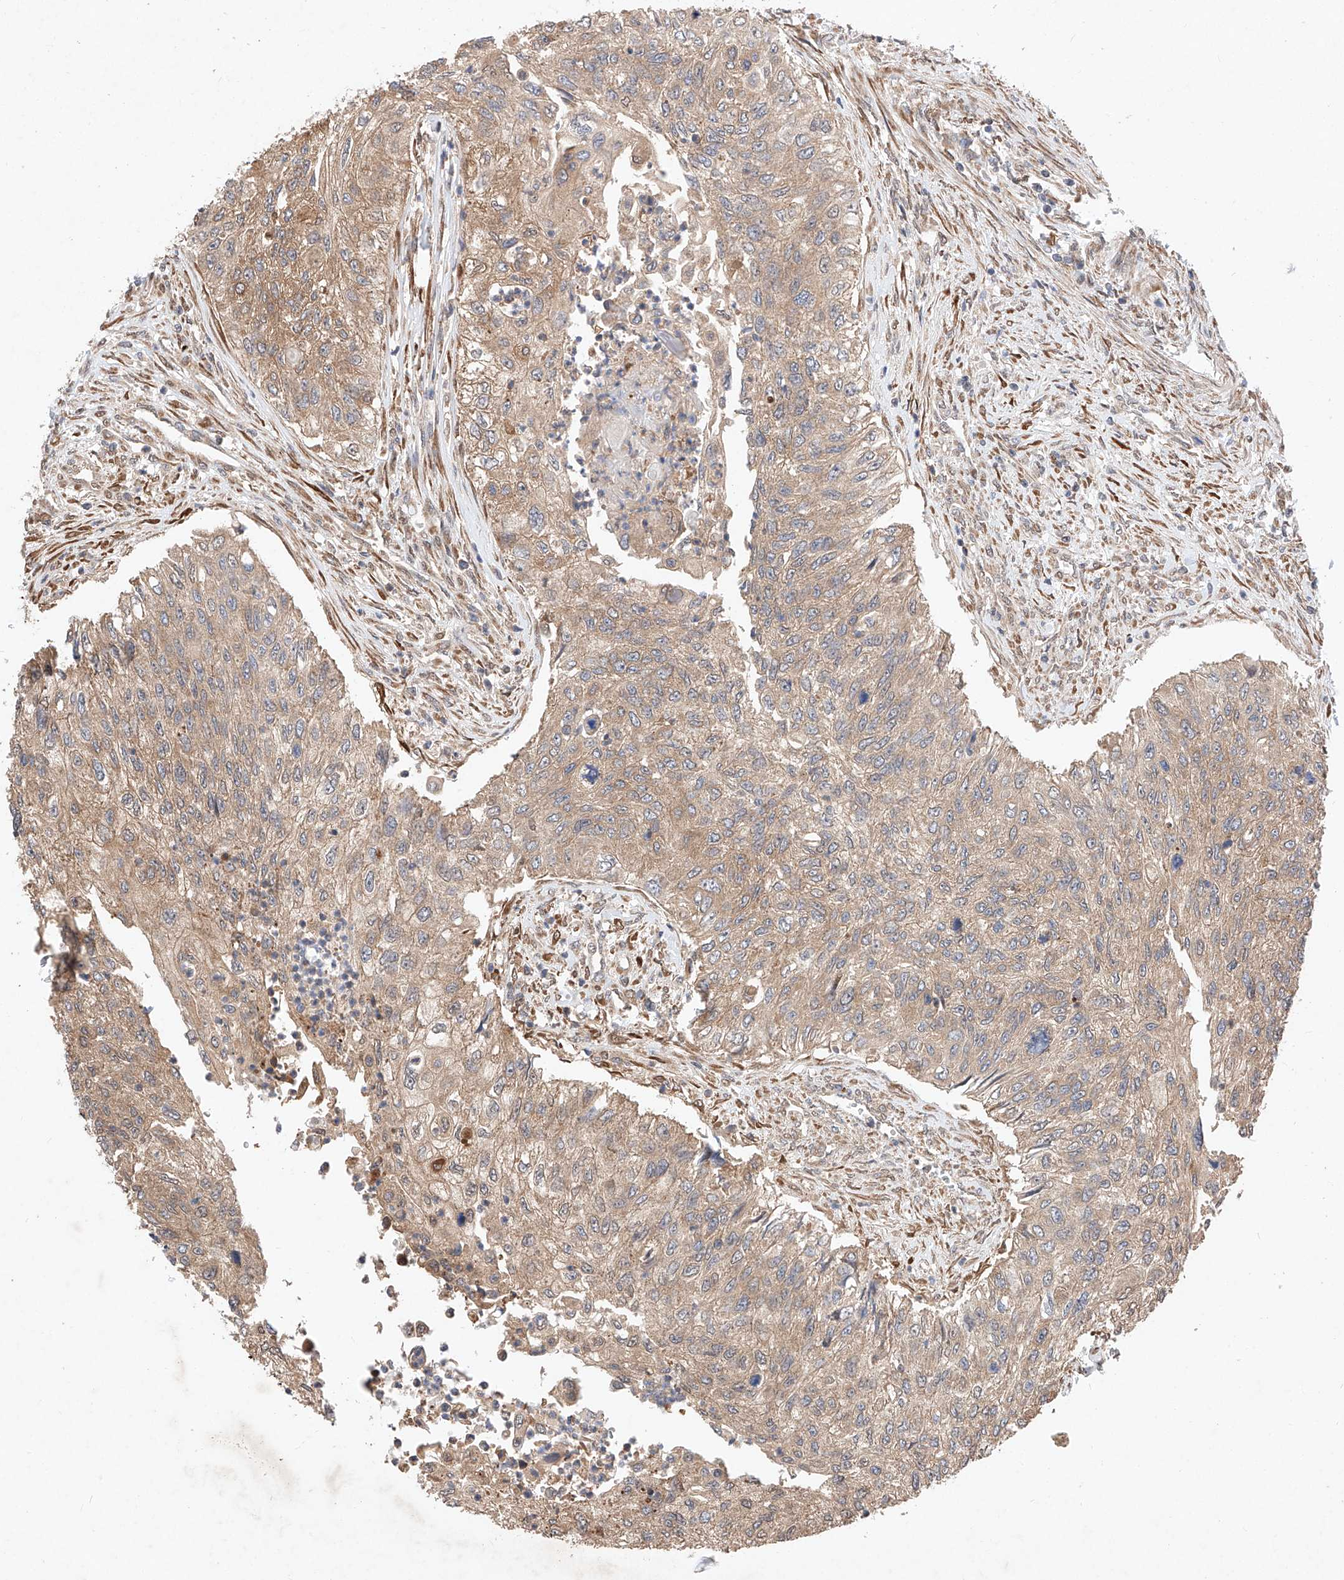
{"staining": {"intensity": "moderate", "quantity": ">75%", "location": "cytoplasmic/membranous"}, "tissue": "urothelial cancer", "cell_type": "Tumor cells", "image_type": "cancer", "snomed": [{"axis": "morphology", "description": "Urothelial carcinoma, High grade"}, {"axis": "topography", "description": "Urinary bladder"}], "caption": "A medium amount of moderate cytoplasmic/membranous positivity is appreciated in about >75% of tumor cells in urothelial carcinoma (high-grade) tissue.", "gene": "ZSCAN4", "patient": {"sex": "female", "age": 60}}